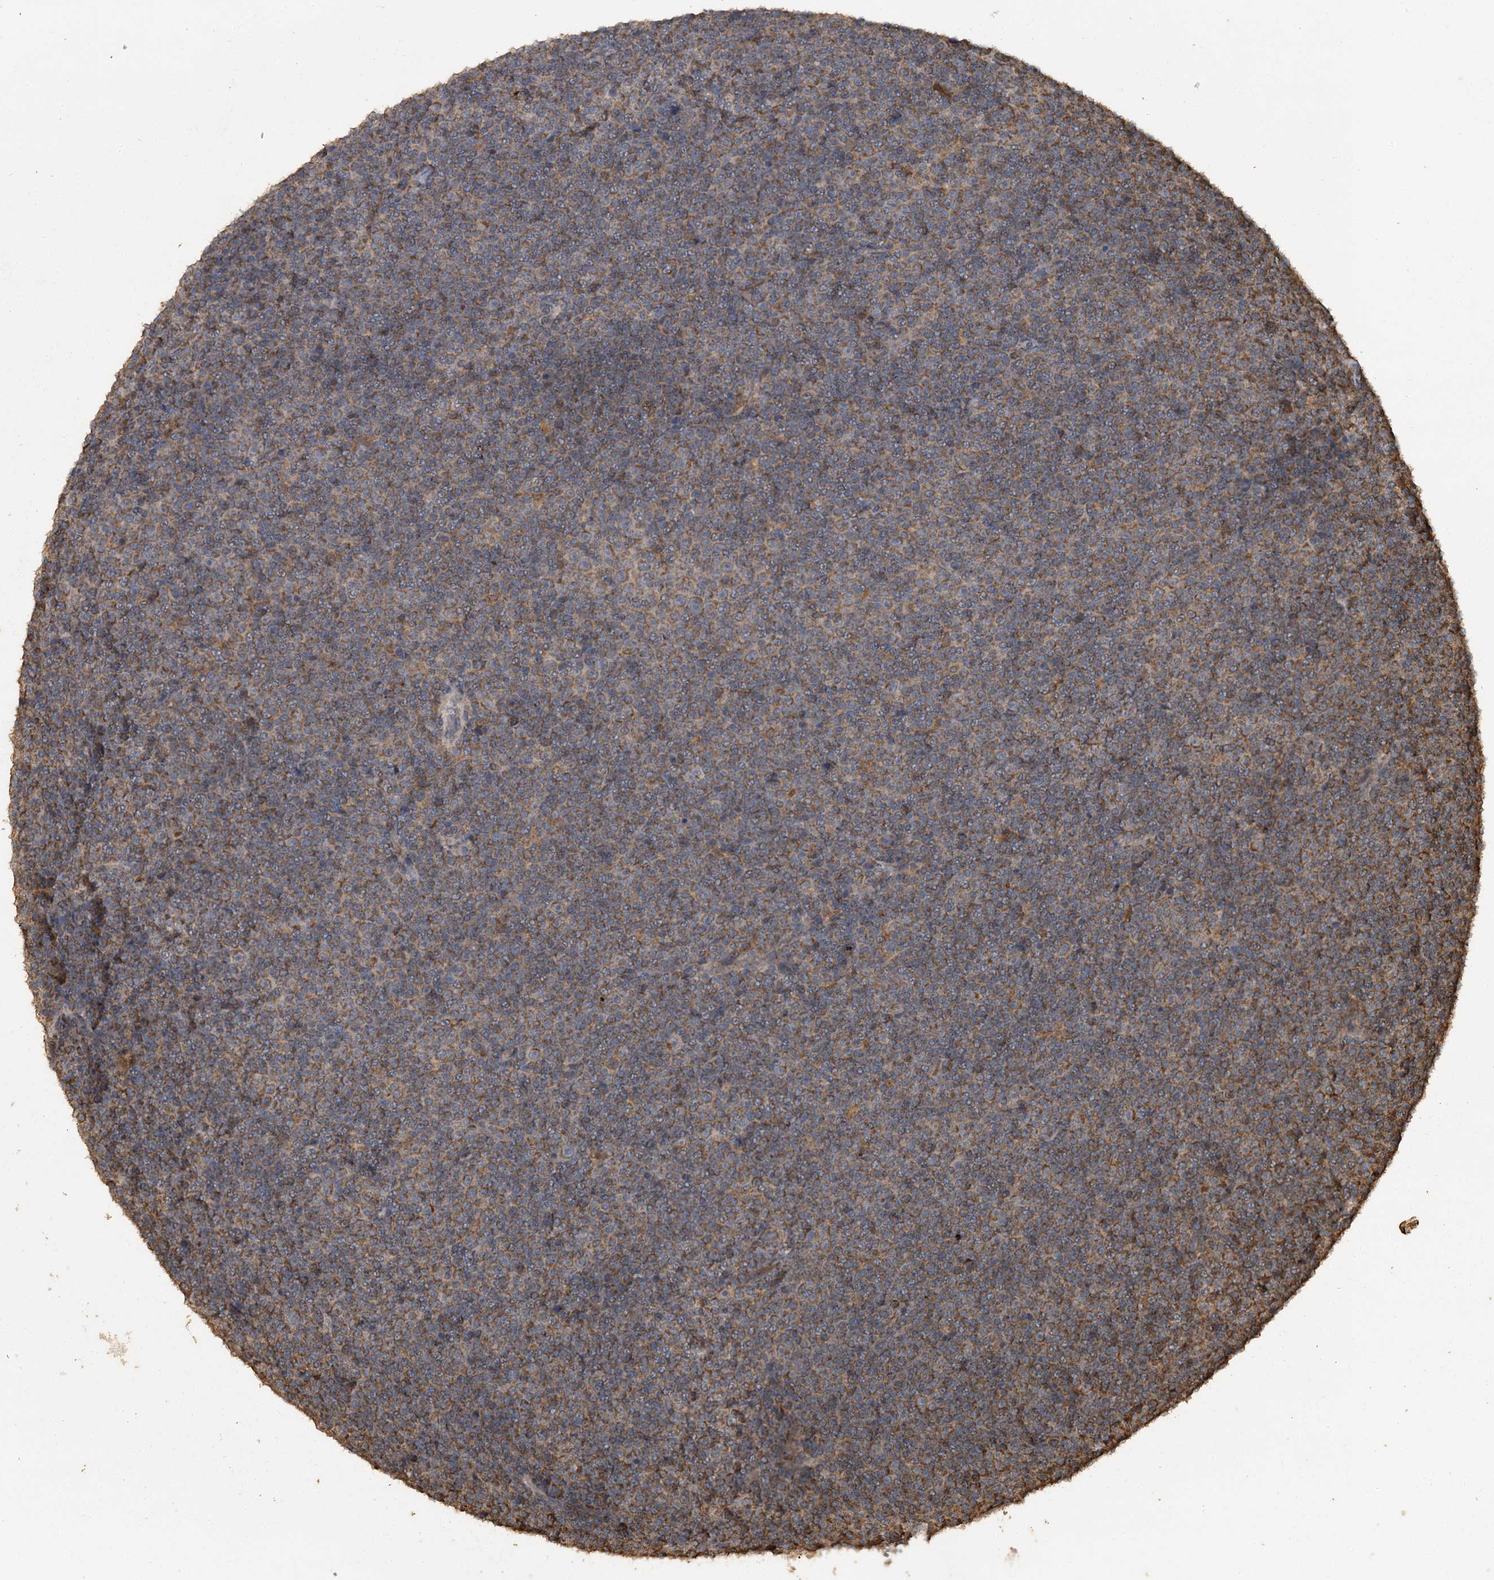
{"staining": {"intensity": "moderate", "quantity": ">75%", "location": "cytoplasmic/membranous"}, "tissue": "lymphoma", "cell_type": "Tumor cells", "image_type": "cancer", "snomed": [{"axis": "morphology", "description": "Malignant lymphoma, non-Hodgkin's type, Low grade"}, {"axis": "topography", "description": "Lymph node"}], "caption": "Immunohistochemical staining of human low-grade malignant lymphoma, non-Hodgkin's type shows medium levels of moderate cytoplasmic/membranous protein staining in approximately >75% of tumor cells. (brown staining indicates protein expression, while blue staining denotes nuclei).", "gene": "WIPI1", "patient": {"sex": "female", "age": 67}}